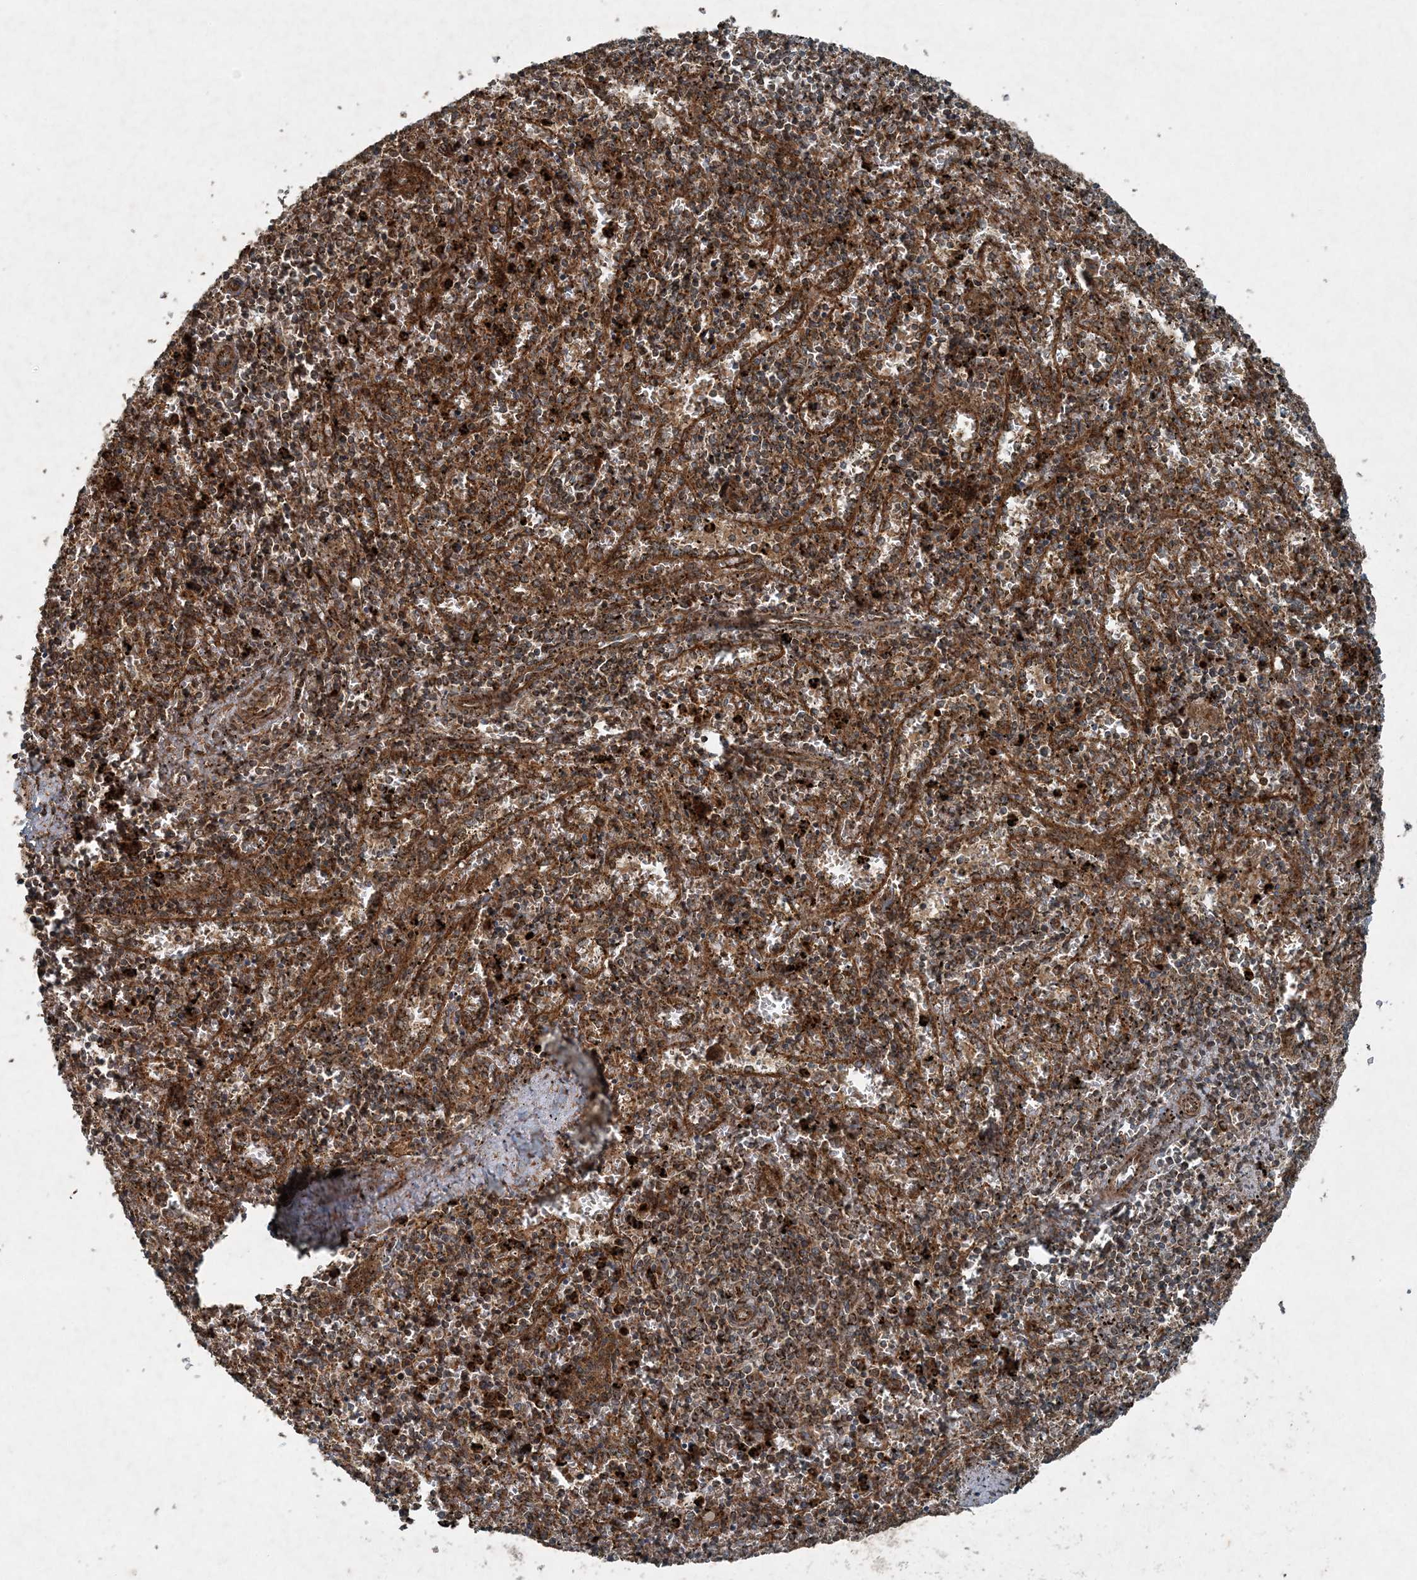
{"staining": {"intensity": "strong", "quantity": ">75%", "location": "cytoplasmic/membranous"}, "tissue": "spleen", "cell_type": "Cells in red pulp", "image_type": "normal", "snomed": [{"axis": "morphology", "description": "Normal tissue, NOS"}, {"axis": "topography", "description": "Spleen"}], "caption": "Benign spleen displays strong cytoplasmic/membranous expression in about >75% of cells in red pulp, visualized by immunohistochemistry.", "gene": "COPS7B", "patient": {"sex": "male", "age": 11}}